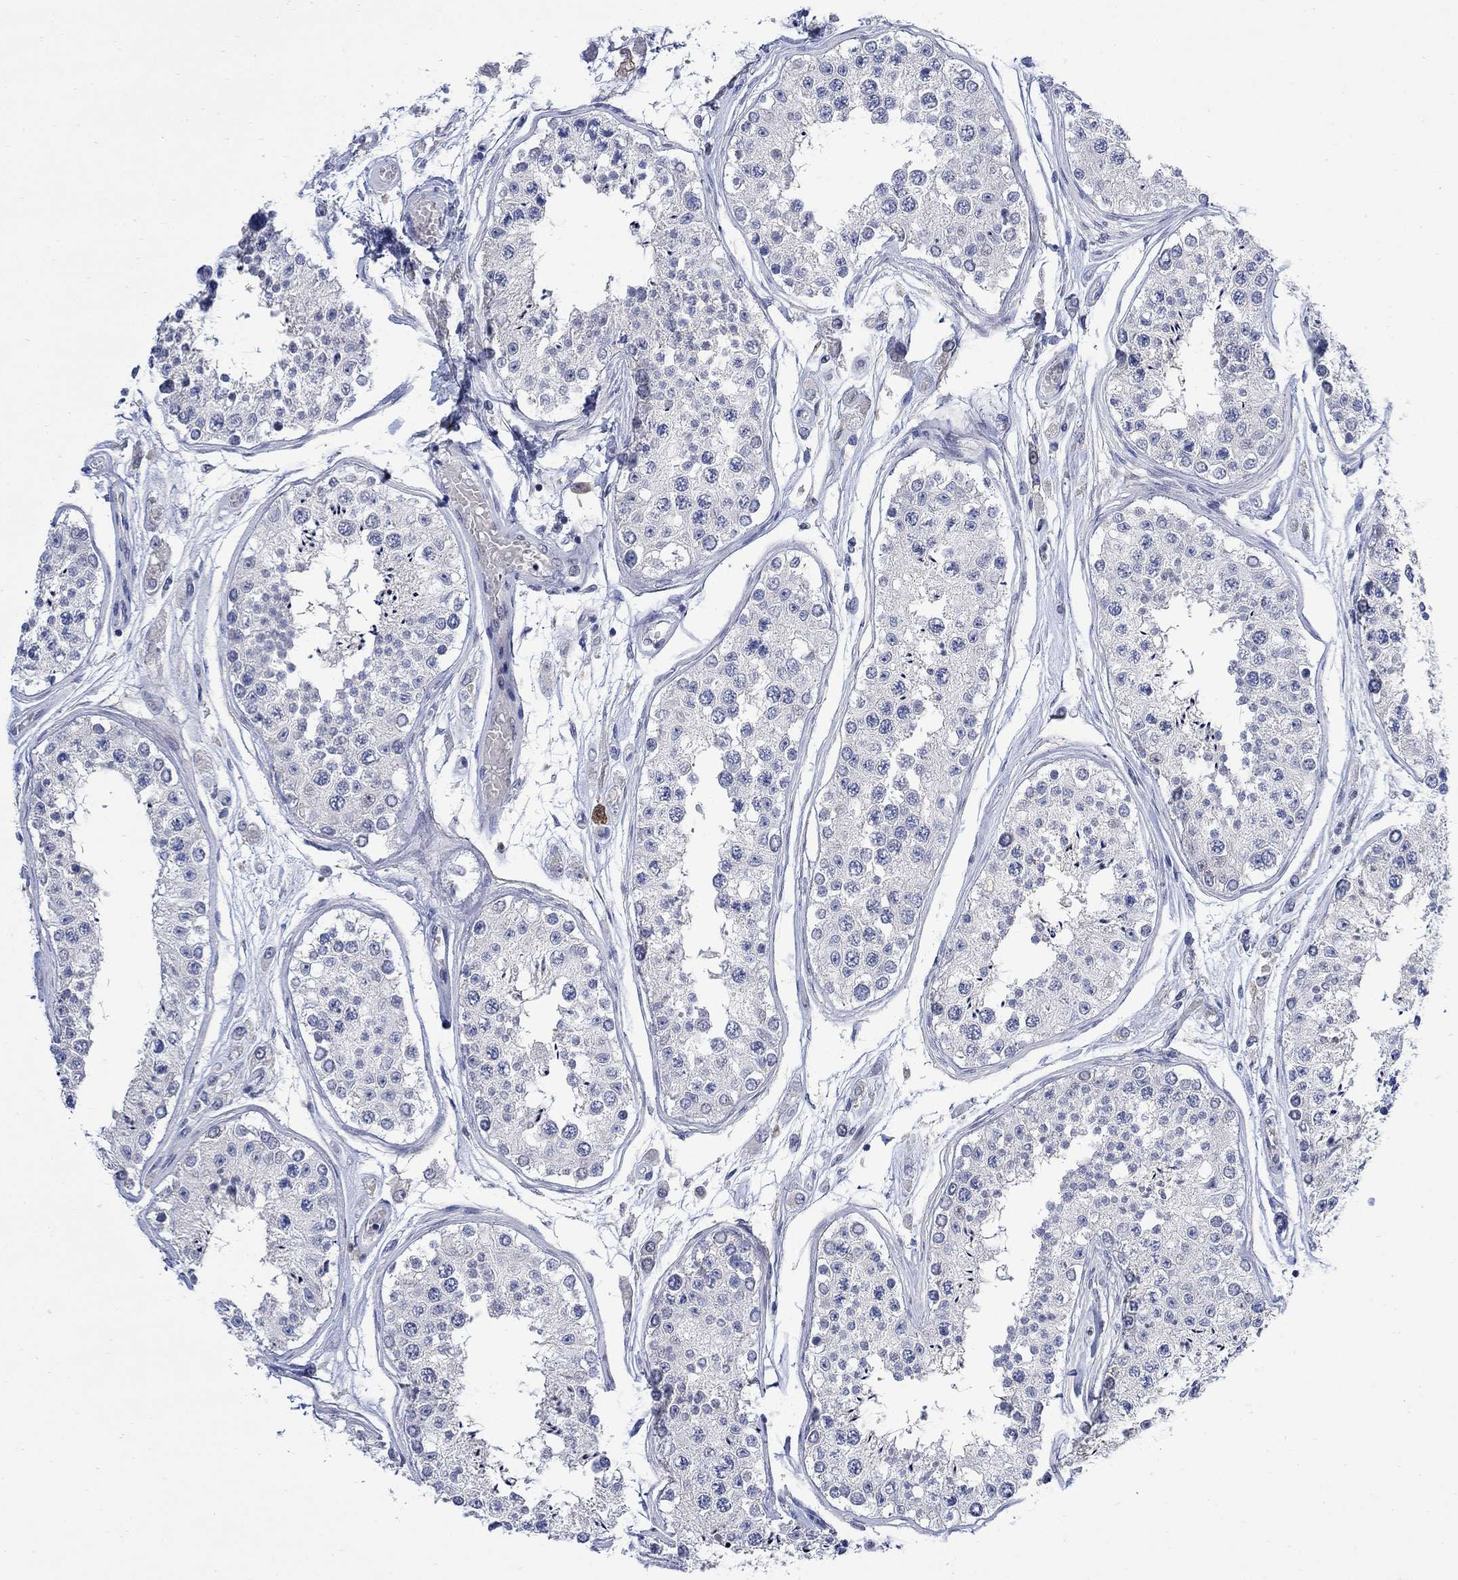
{"staining": {"intensity": "weak", "quantity": "<25%", "location": "cytoplasmic/membranous"}, "tissue": "testis", "cell_type": "Cells in seminiferous ducts", "image_type": "normal", "snomed": [{"axis": "morphology", "description": "Normal tissue, NOS"}, {"axis": "topography", "description": "Testis"}], "caption": "Cells in seminiferous ducts show no significant expression in unremarkable testis. Brightfield microscopy of immunohistochemistry (IHC) stained with DAB (3,3'-diaminobenzidine) (brown) and hematoxylin (blue), captured at high magnification.", "gene": "DLK1", "patient": {"sex": "male", "age": 25}}